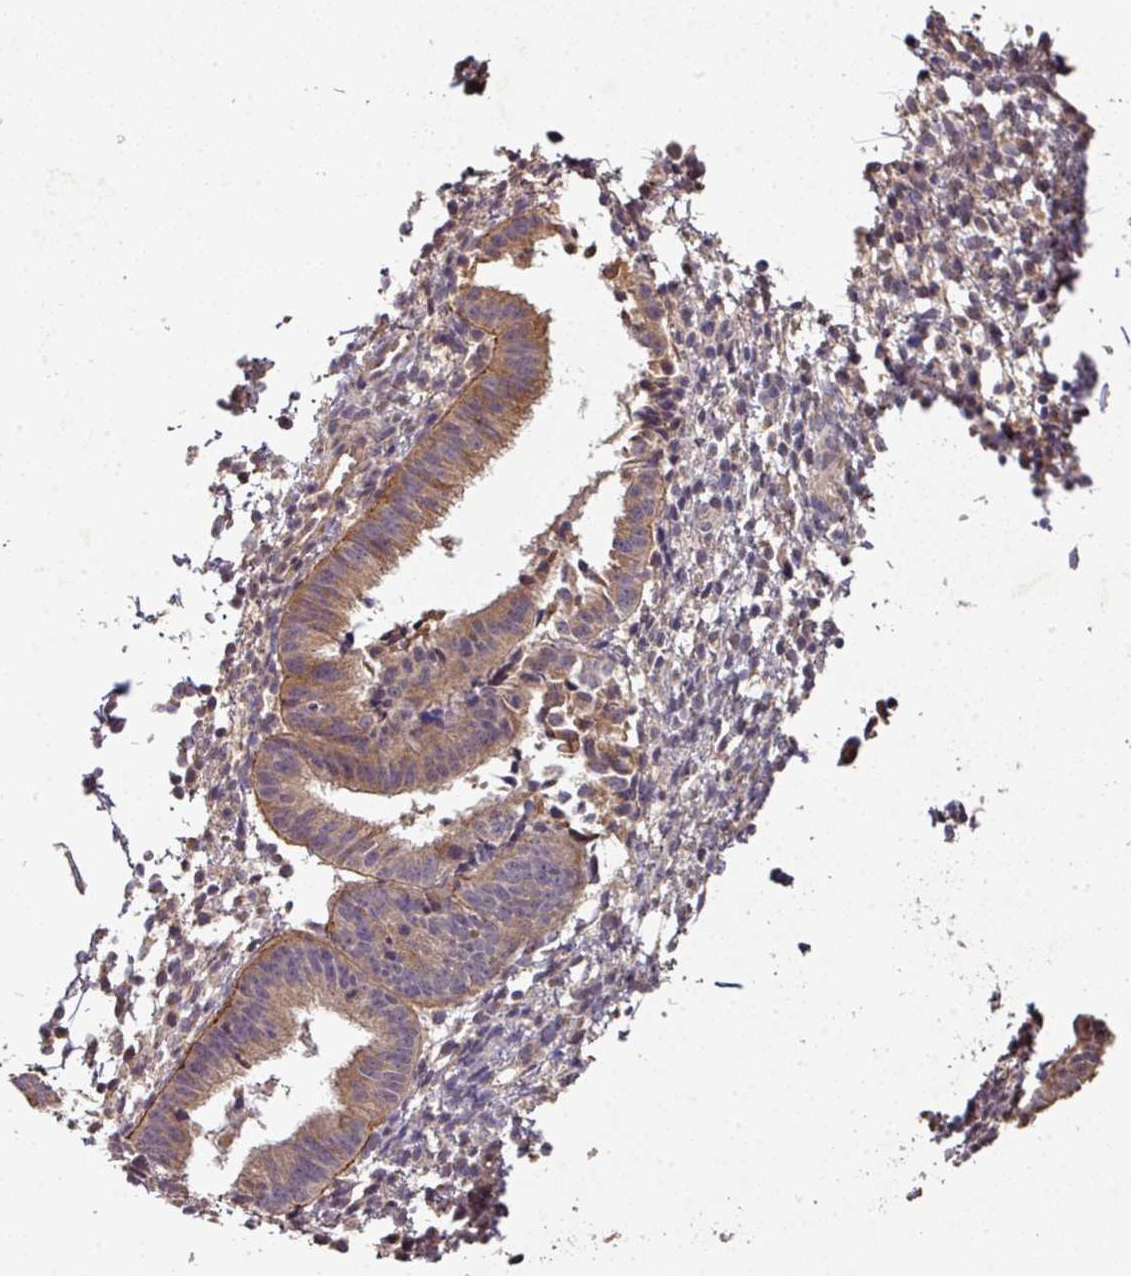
{"staining": {"intensity": "weak", "quantity": "<25%", "location": "cytoplasmic/membranous"}, "tissue": "endometrium", "cell_type": "Cells in endometrial stroma", "image_type": "normal", "snomed": [{"axis": "morphology", "description": "Normal tissue, NOS"}, {"axis": "topography", "description": "Endometrium"}], "caption": "The histopathology image exhibits no significant positivity in cells in endometrial stroma of endometrium.", "gene": "ACVR2B", "patient": {"sex": "female", "age": 49}}